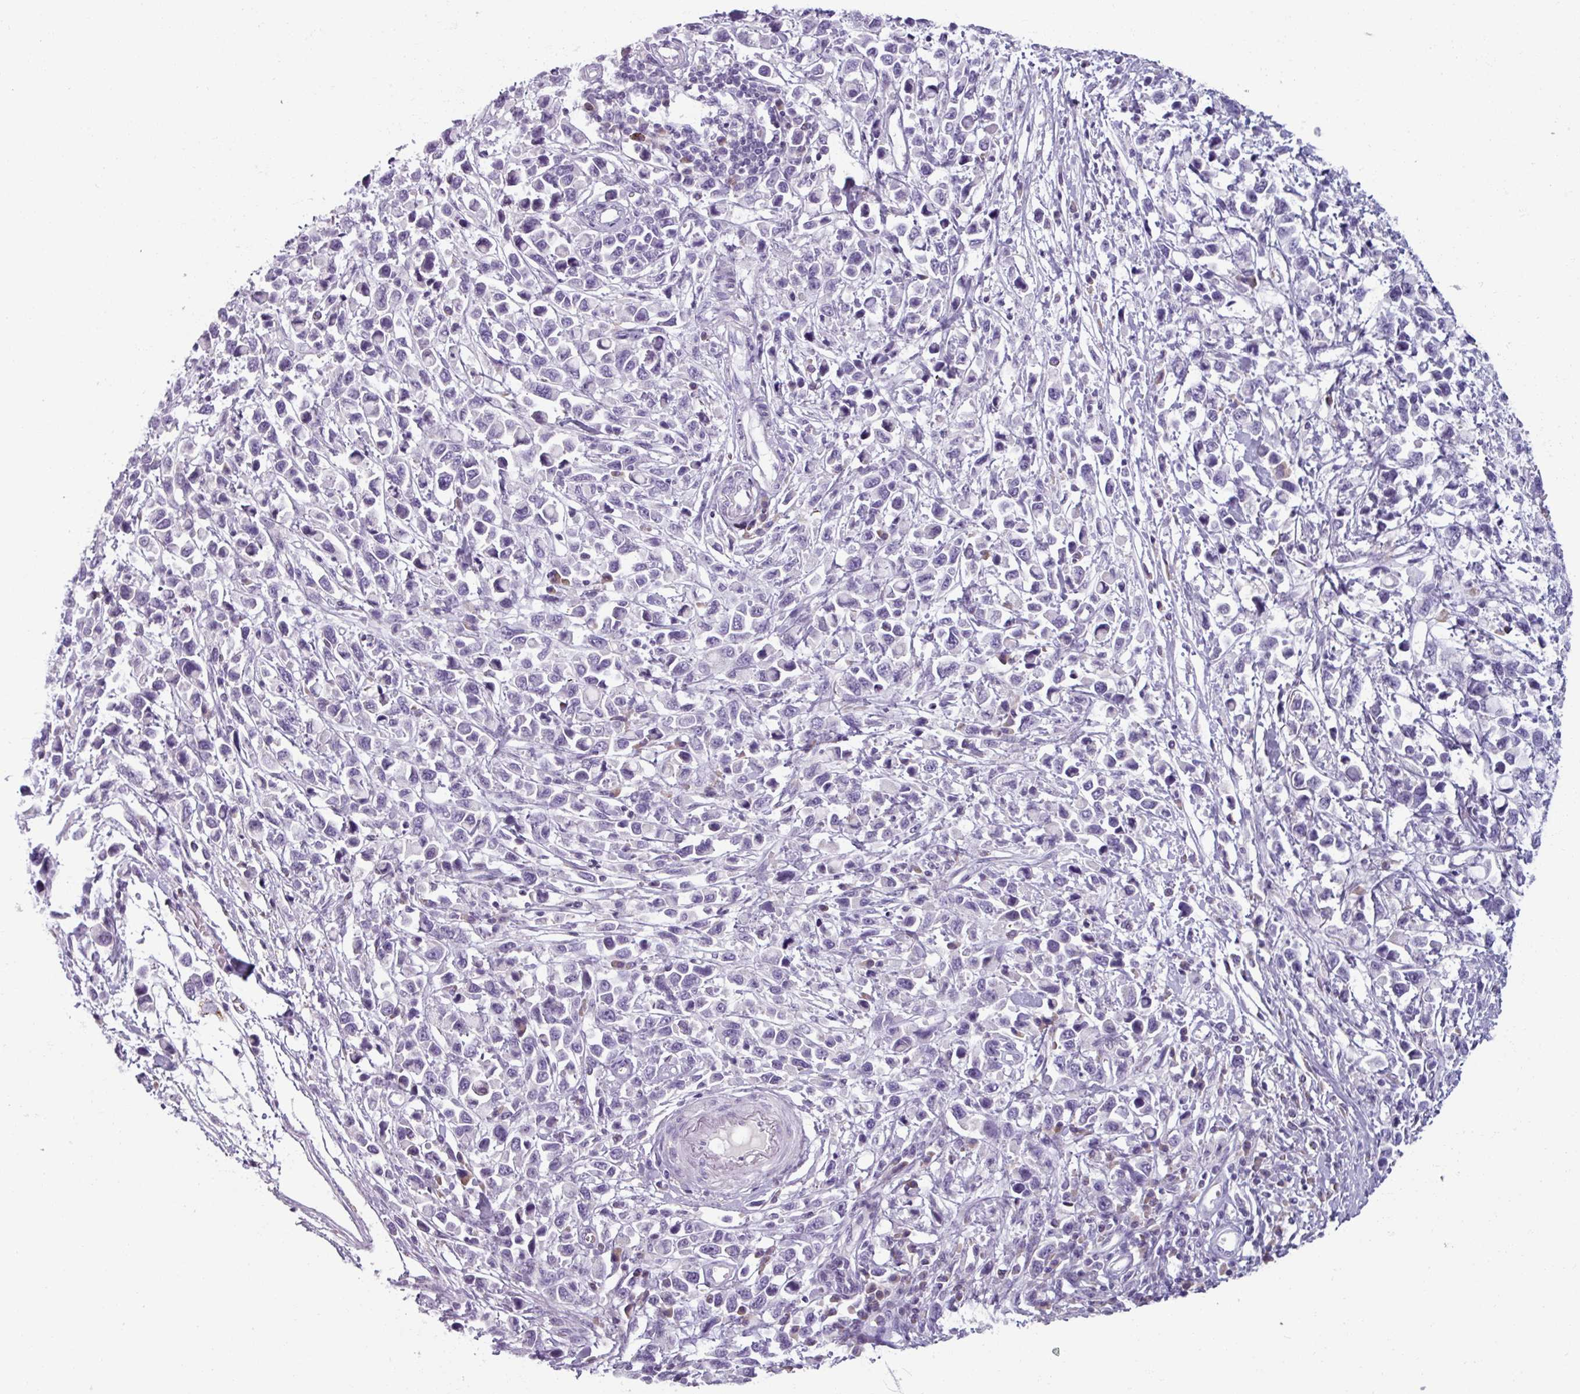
{"staining": {"intensity": "negative", "quantity": "none", "location": "none"}, "tissue": "stomach cancer", "cell_type": "Tumor cells", "image_type": "cancer", "snomed": [{"axis": "morphology", "description": "Adenocarcinoma, NOS"}, {"axis": "topography", "description": "Stomach"}], "caption": "This is a photomicrograph of IHC staining of stomach adenocarcinoma, which shows no positivity in tumor cells.", "gene": "SMIM11", "patient": {"sex": "female", "age": 81}}